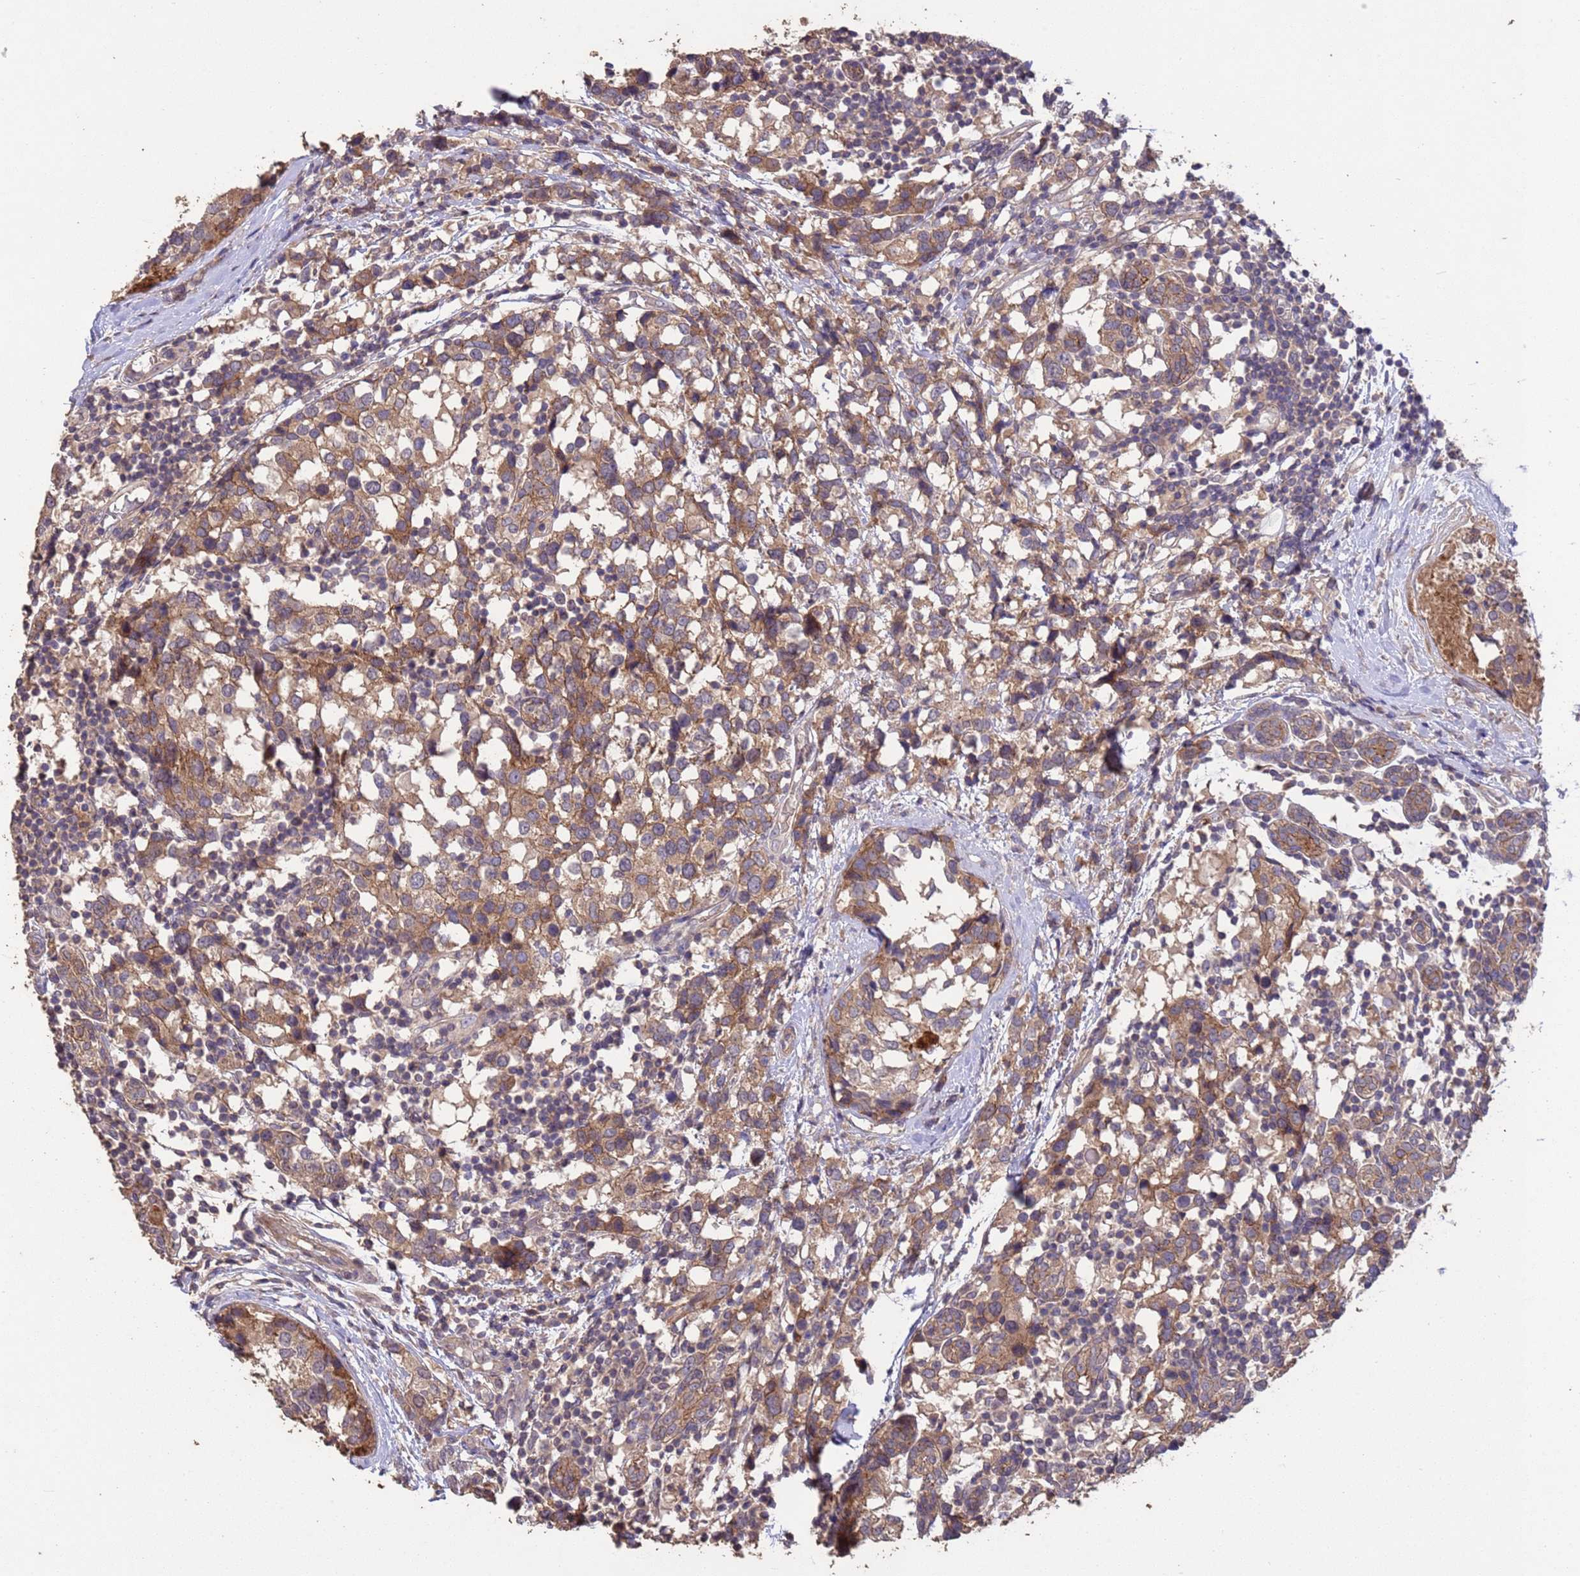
{"staining": {"intensity": "moderate", "quantity": ">75%", "location": "cytoplasmic/membranous"}, "tissue": "breast cancer", "cell_type": "Tumor cells", "image_type": "cancer", "snomed": [{"axis": "morphology", "description": "Lobular carcinoma"}, {"axis": "topography", "description": "Breast"}], "caption": "Moderate cytoplasmic/membranous protein staining is identified in approximately >75% of tumor cells in breast cancer (lobular carcinoma).", "gene": "SLC9B2", "patient": {"sex": "female", "age": 59}}